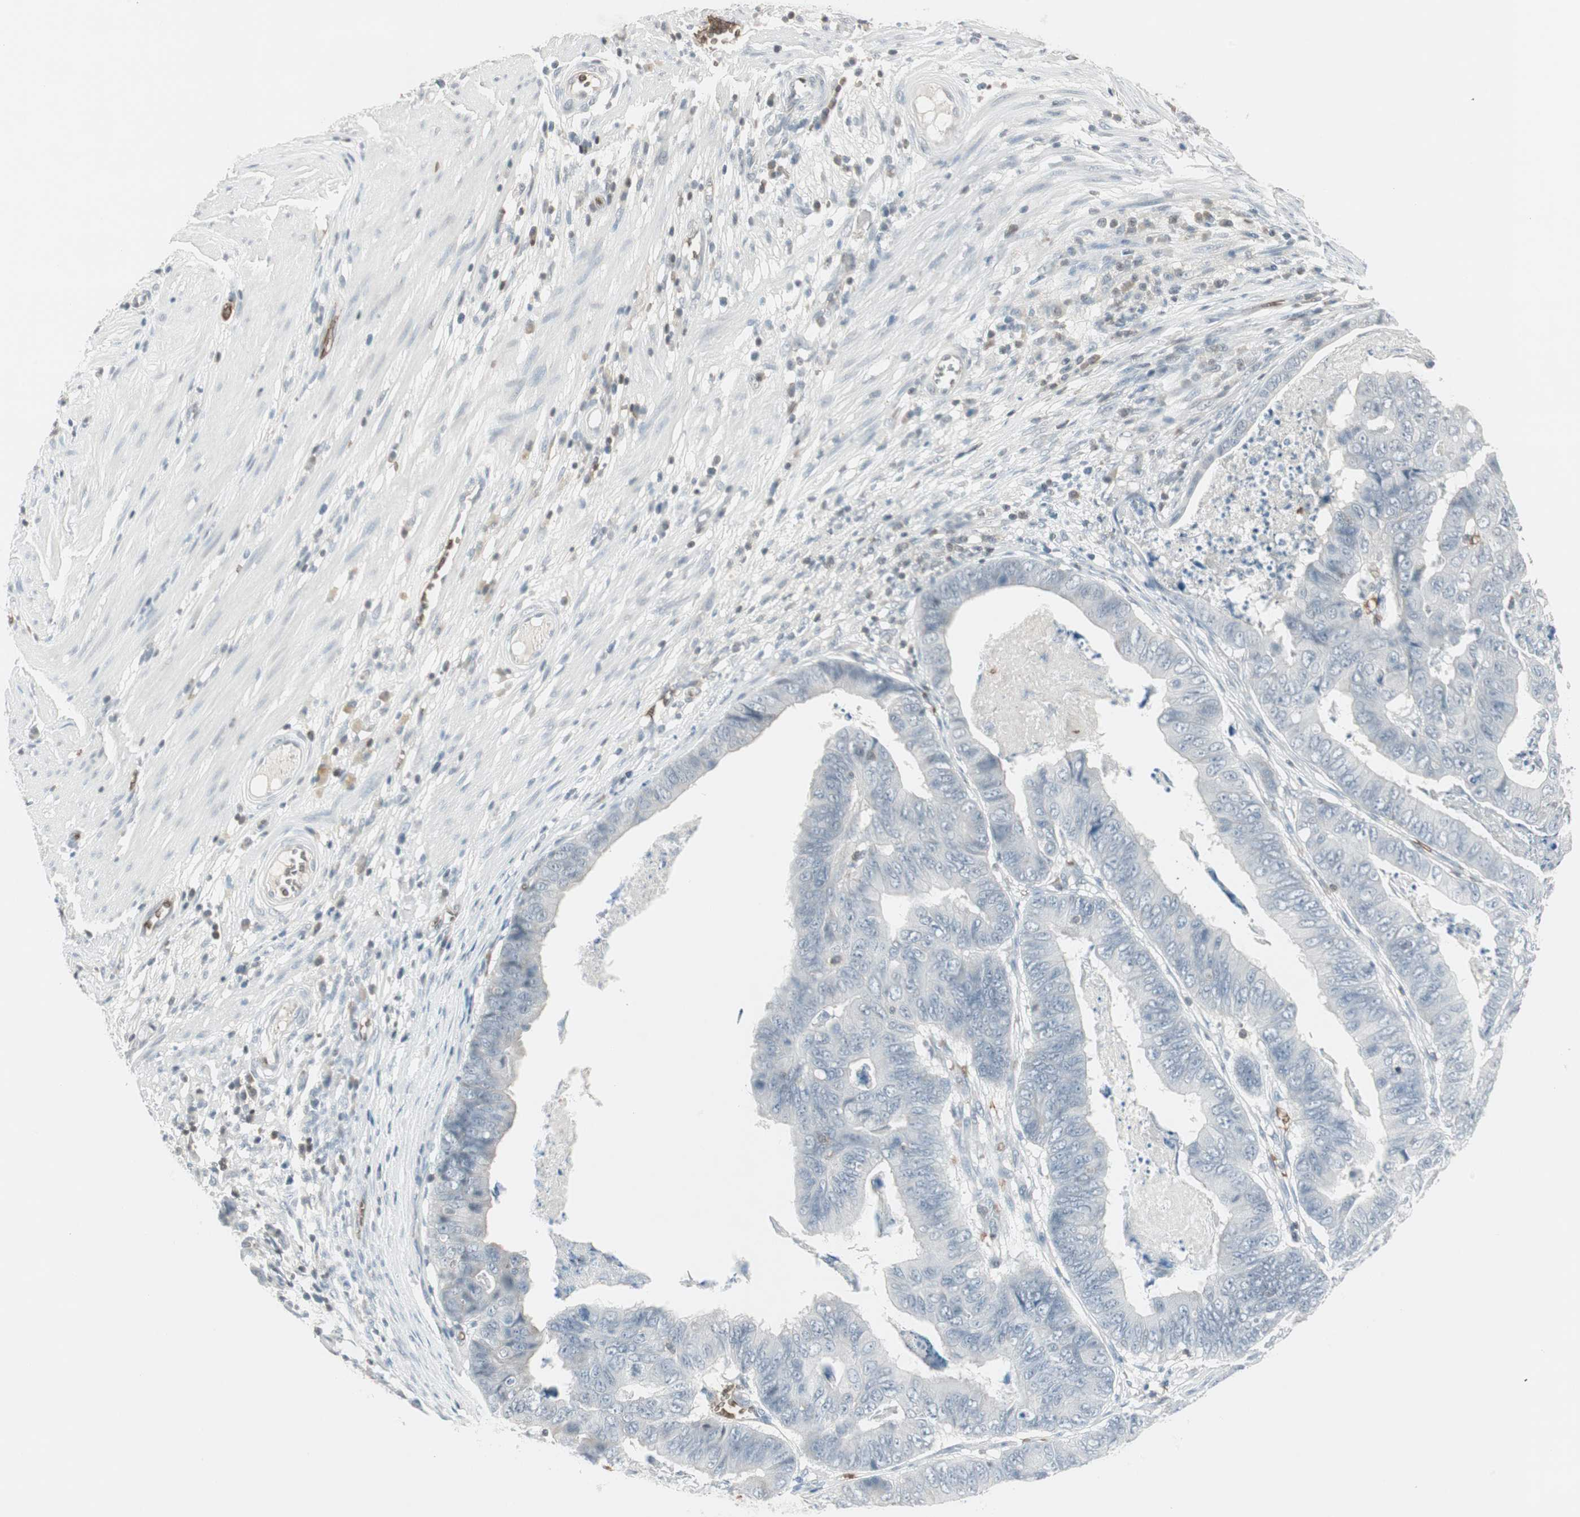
{"staining": {"intensity": "negative", "quantity": "none", "location": "none"}, "tissue": "stomach cancer", "cell_type": "Tumor cells", "image_type": "cancer", "snomed": [{"axis": "morphology", "description": "Adenocarcinoma, NOS"}, {"axis": "topography", "description": "Stomach, lower"}], "caption": "Tumor cells show no significant expression in stomach cancer.", "gene": "MAP4K1", "patient": {"sex": "male", "age": 77}}